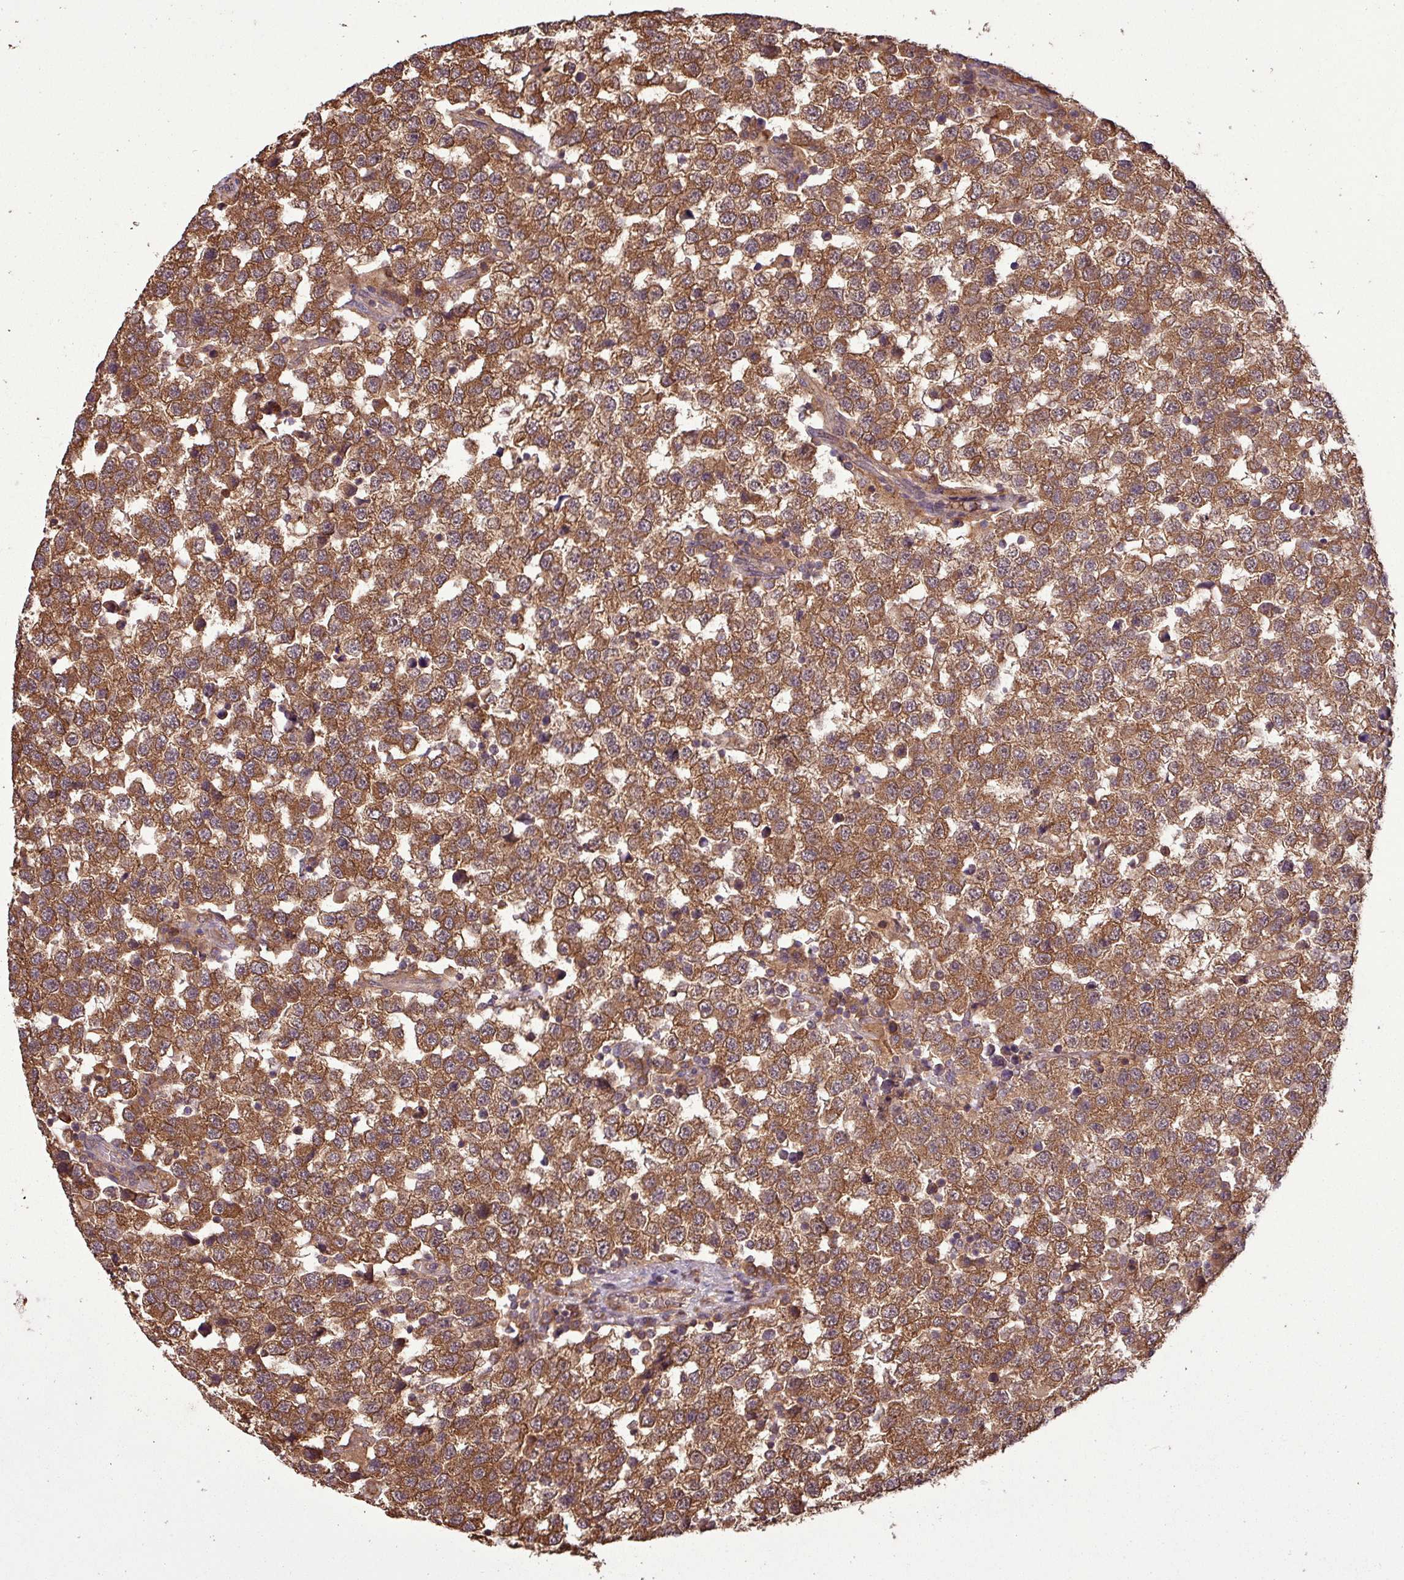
{"staining": {"intensity": "moderate", "quantity": ">75%", "location": "cytoplasmic/membranous"}, "tissue": "testis cancer", "cell_type": "Tumor cells", "image_type": "cancer", "snomed": [{"axis": "morphology", "description": "Seminoma, NOS"}, {"axis": "topography", "description": "Testis"}], "caption": "Approximately >75% of tumor cells in human testis cancer display moderate cytoplasmic/membranous protein staining as visualized by brown immunohistochemical staining.", "gene": "NT5C3A", "patient": {"sex": "male", "age": 34}}